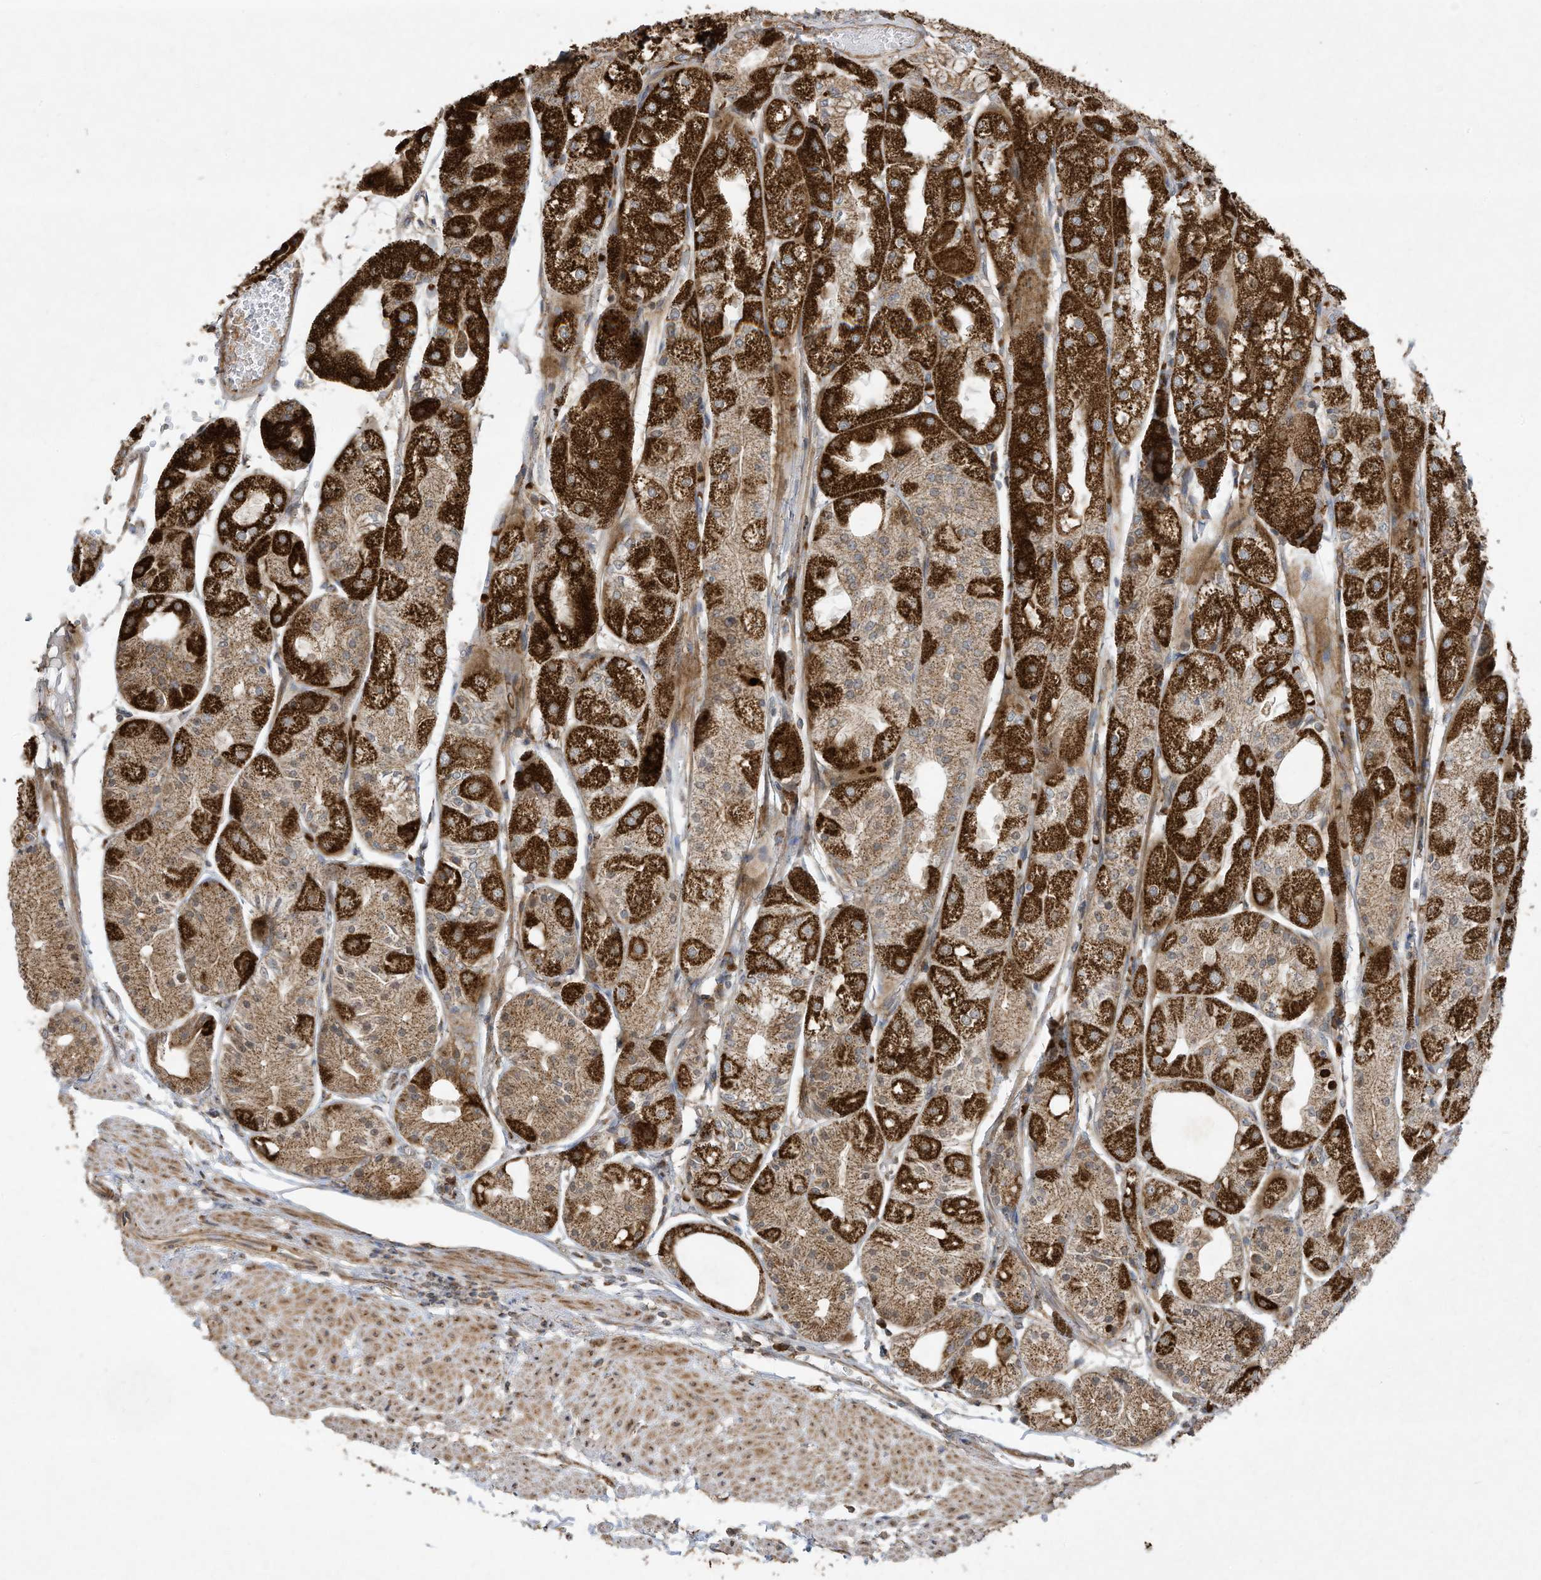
{"staining": {"intensity": "strong", "quantity": ">75%", "location": "cytoplasmic/membranous"}, "tissue": "stomach", "cell_type": "Glandular cells", "image_type": "normal", "snomed": [{"axis": "morphology", "description": "Normal tissue, NOS"}, {"axis": "topography", "description": "Stomach, upper"}], "caption": "A micrograph showing strong cytoplasmic/membranous staining in approximately >75% of glandular cells in unremarkable stomach, as visualized by brown immunohistochemical staining.", "gene": "C2orf74", "patient": {"sex": "male", "age": 72}}